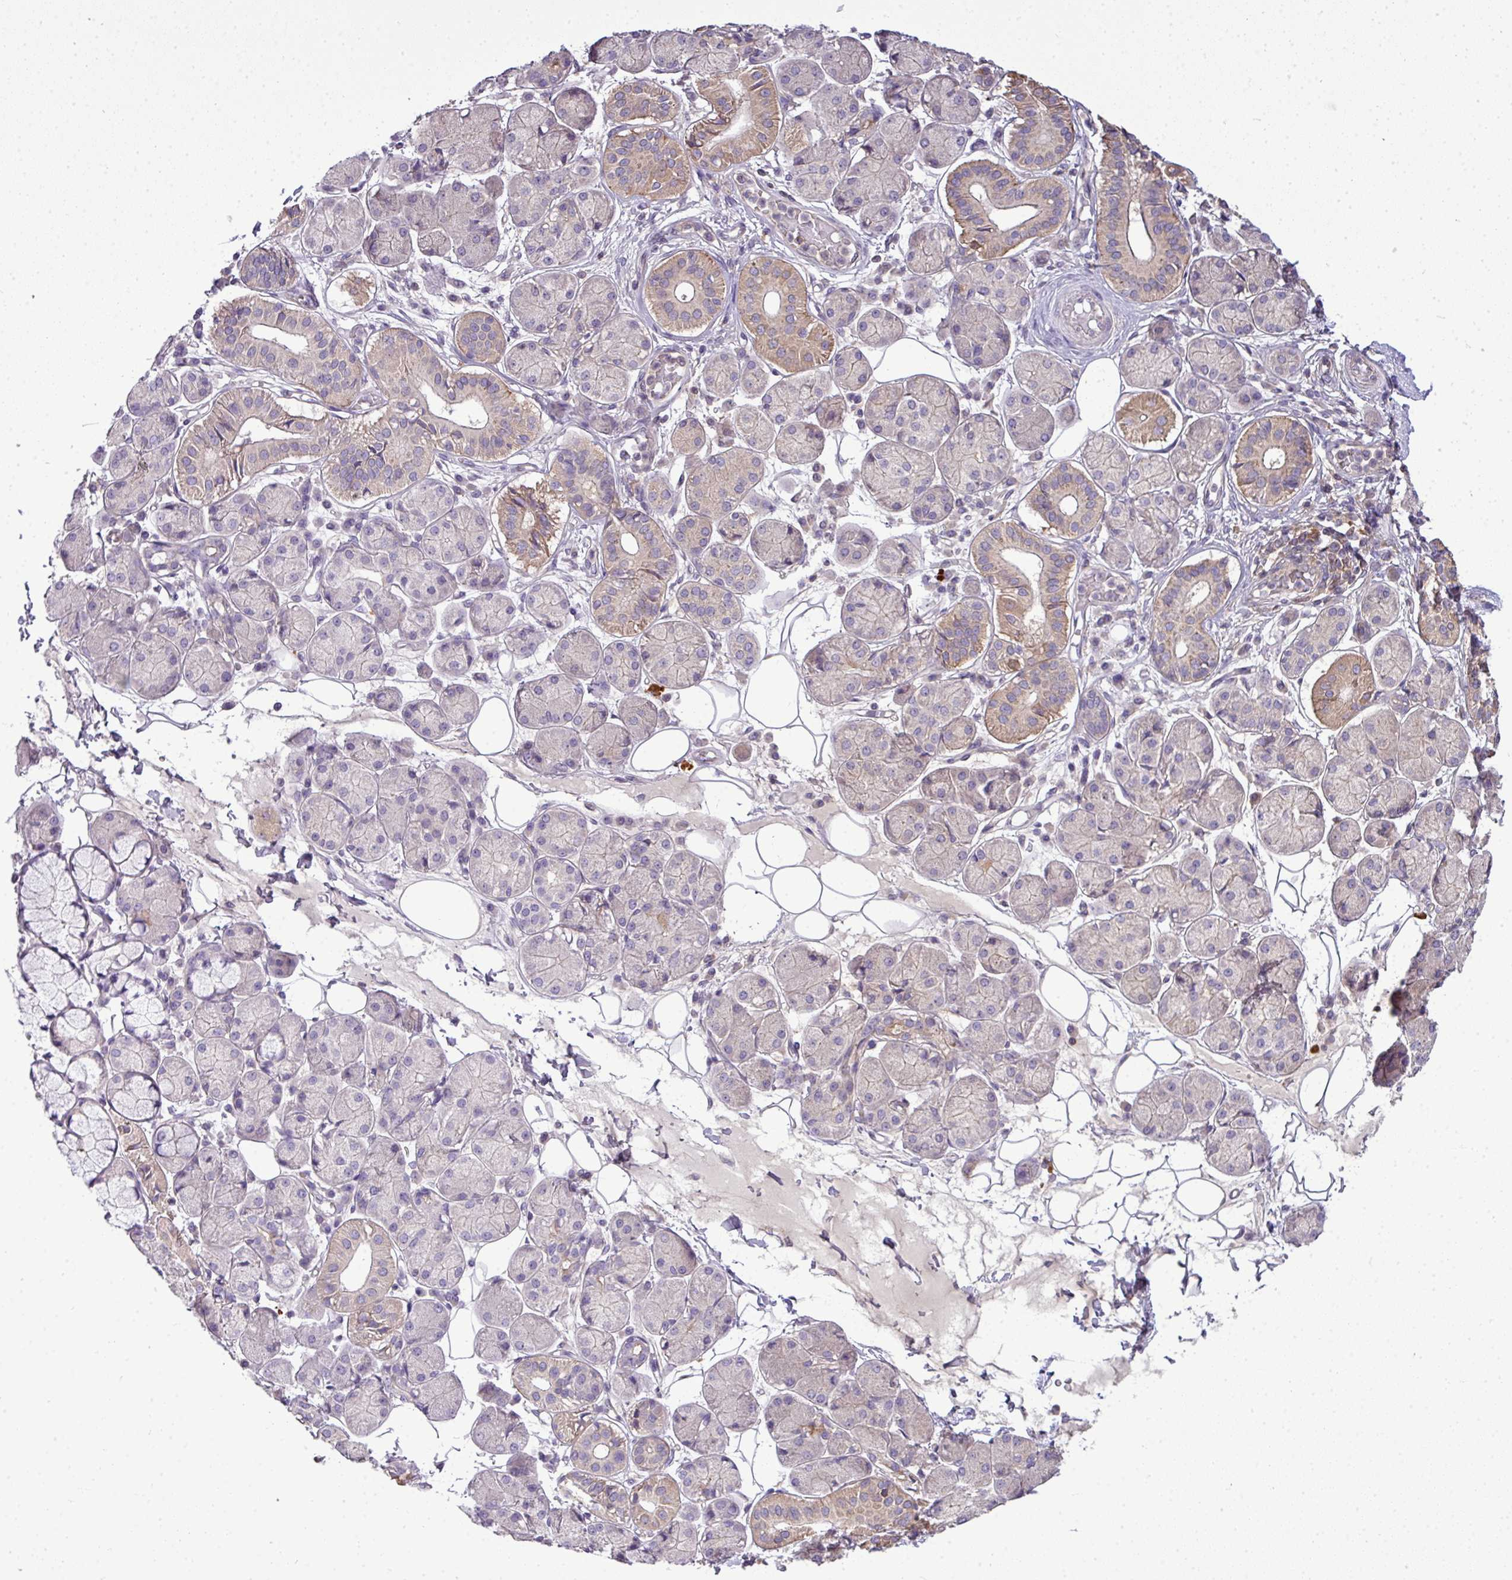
{"staining": {"intensity": "moderate", "quantity": "<25%", "location": "cytoplasmic/membranous"}, "tissue": "salivary gland", "cell_type": "Glandular cells", "image_type": "normal", "snomed": [{"axis": "morphology", "description": "Squamous cell carcinoma, NOS"}, {"axis": "topography", "description": "Skin"}, {"axis": "topography", "description": "Head-Neck"}], "caption": "Moderate cytoplasmic/membranous expression for a protein is seen in approximately <25% of glandular cells of unremarkable salivary gland using IHC.", "gene": "STAT5A", "patient": {"sex": "male", "age": 80}}